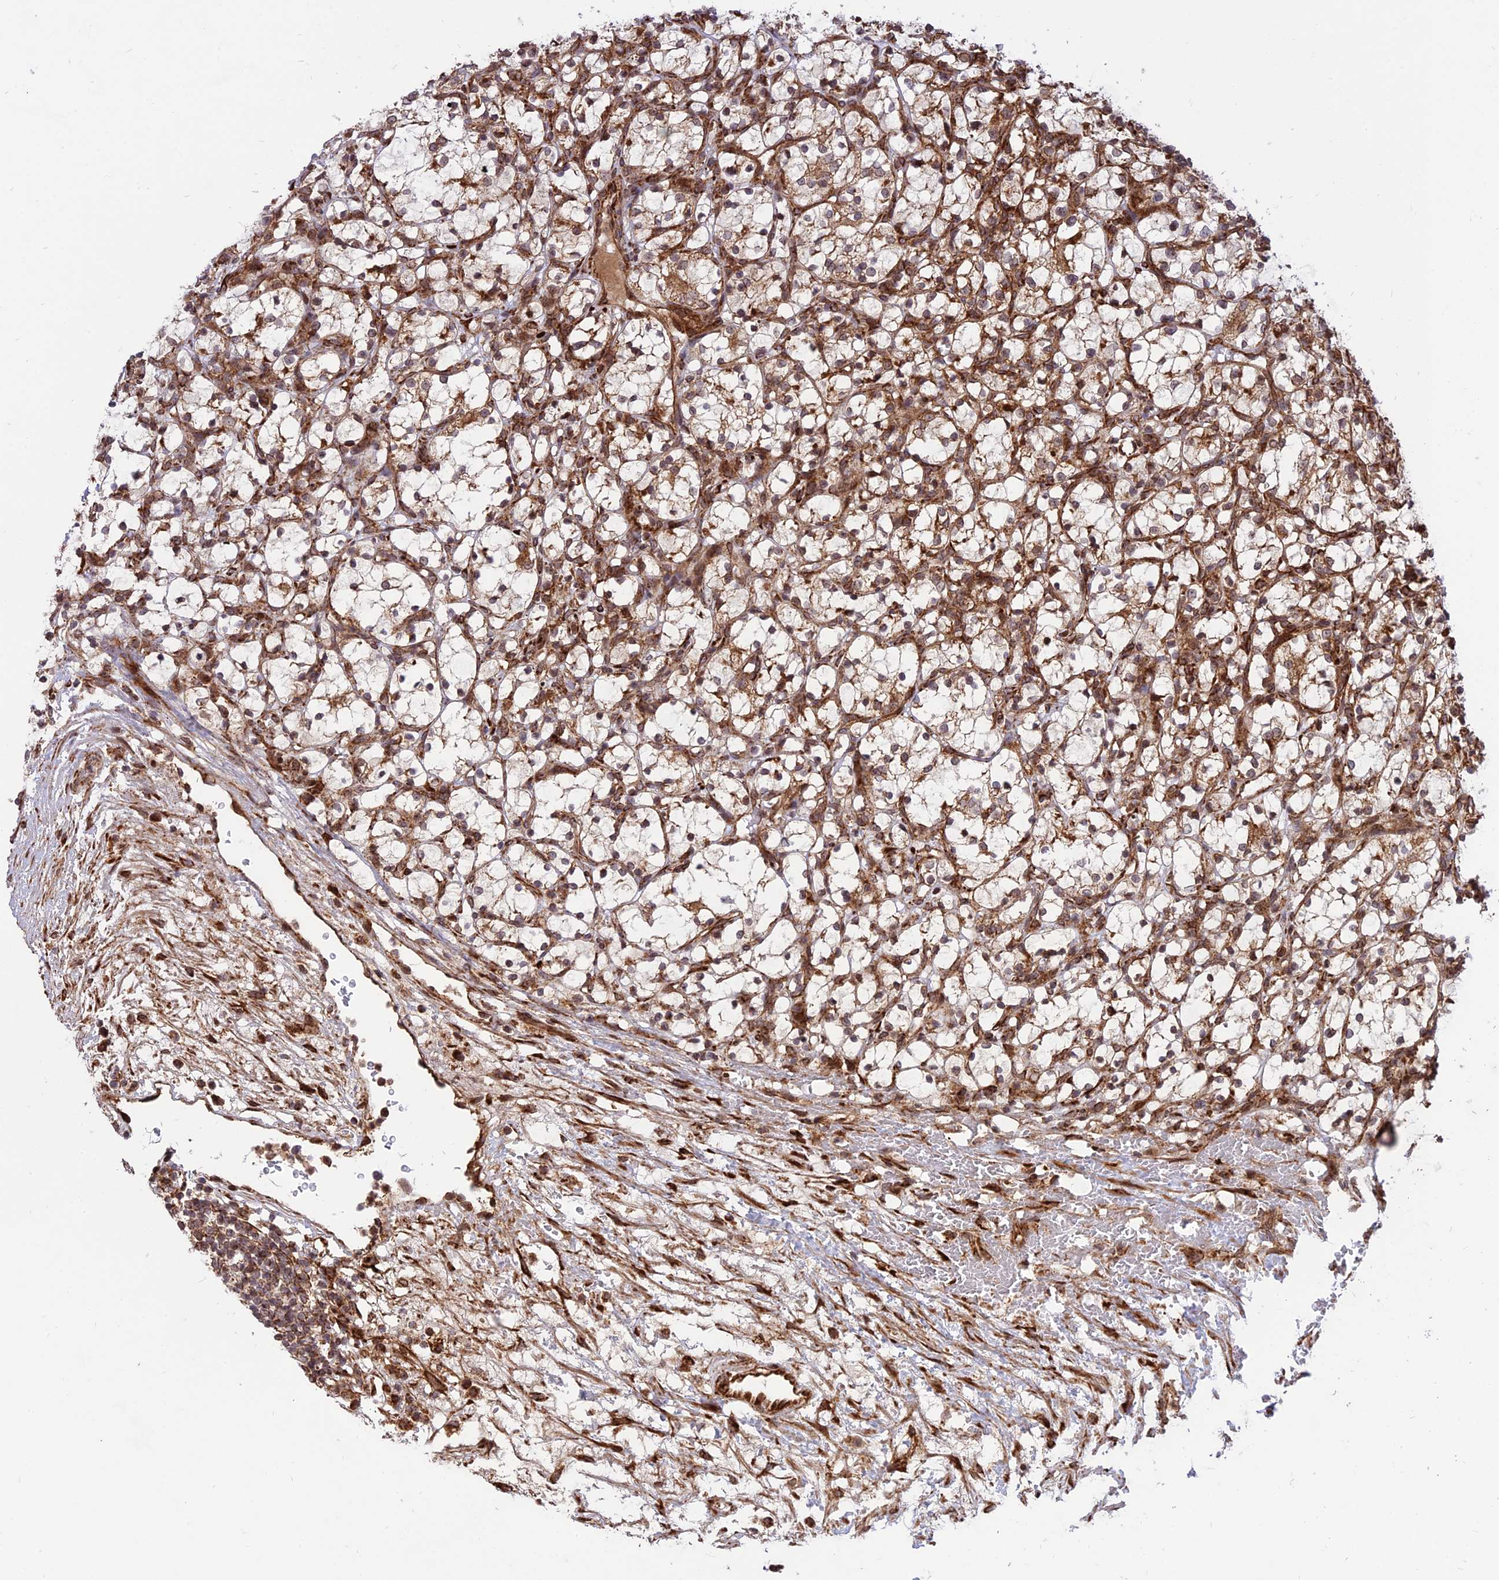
{"staining": {"intensity": "negative", "quantity": "none", "location": "none"}, "tissue": "renal cancer", "cell_type": "Tumor cells", "image_type": "cancer", "snomed": [{"axis": "morphology", "description": "Adenocarcinoma, NOS"}, {"axis": "topography", "description": "Kidney"}], "caption": "This image is of renal adenocarcinoma stained with immunohistochemistry to label a protein in brown with the nuclei are counter-stained blue. There is no expression in tumor cells.", "gene": "CRTAP", "patient": {"sex": "female", "age": 69}}